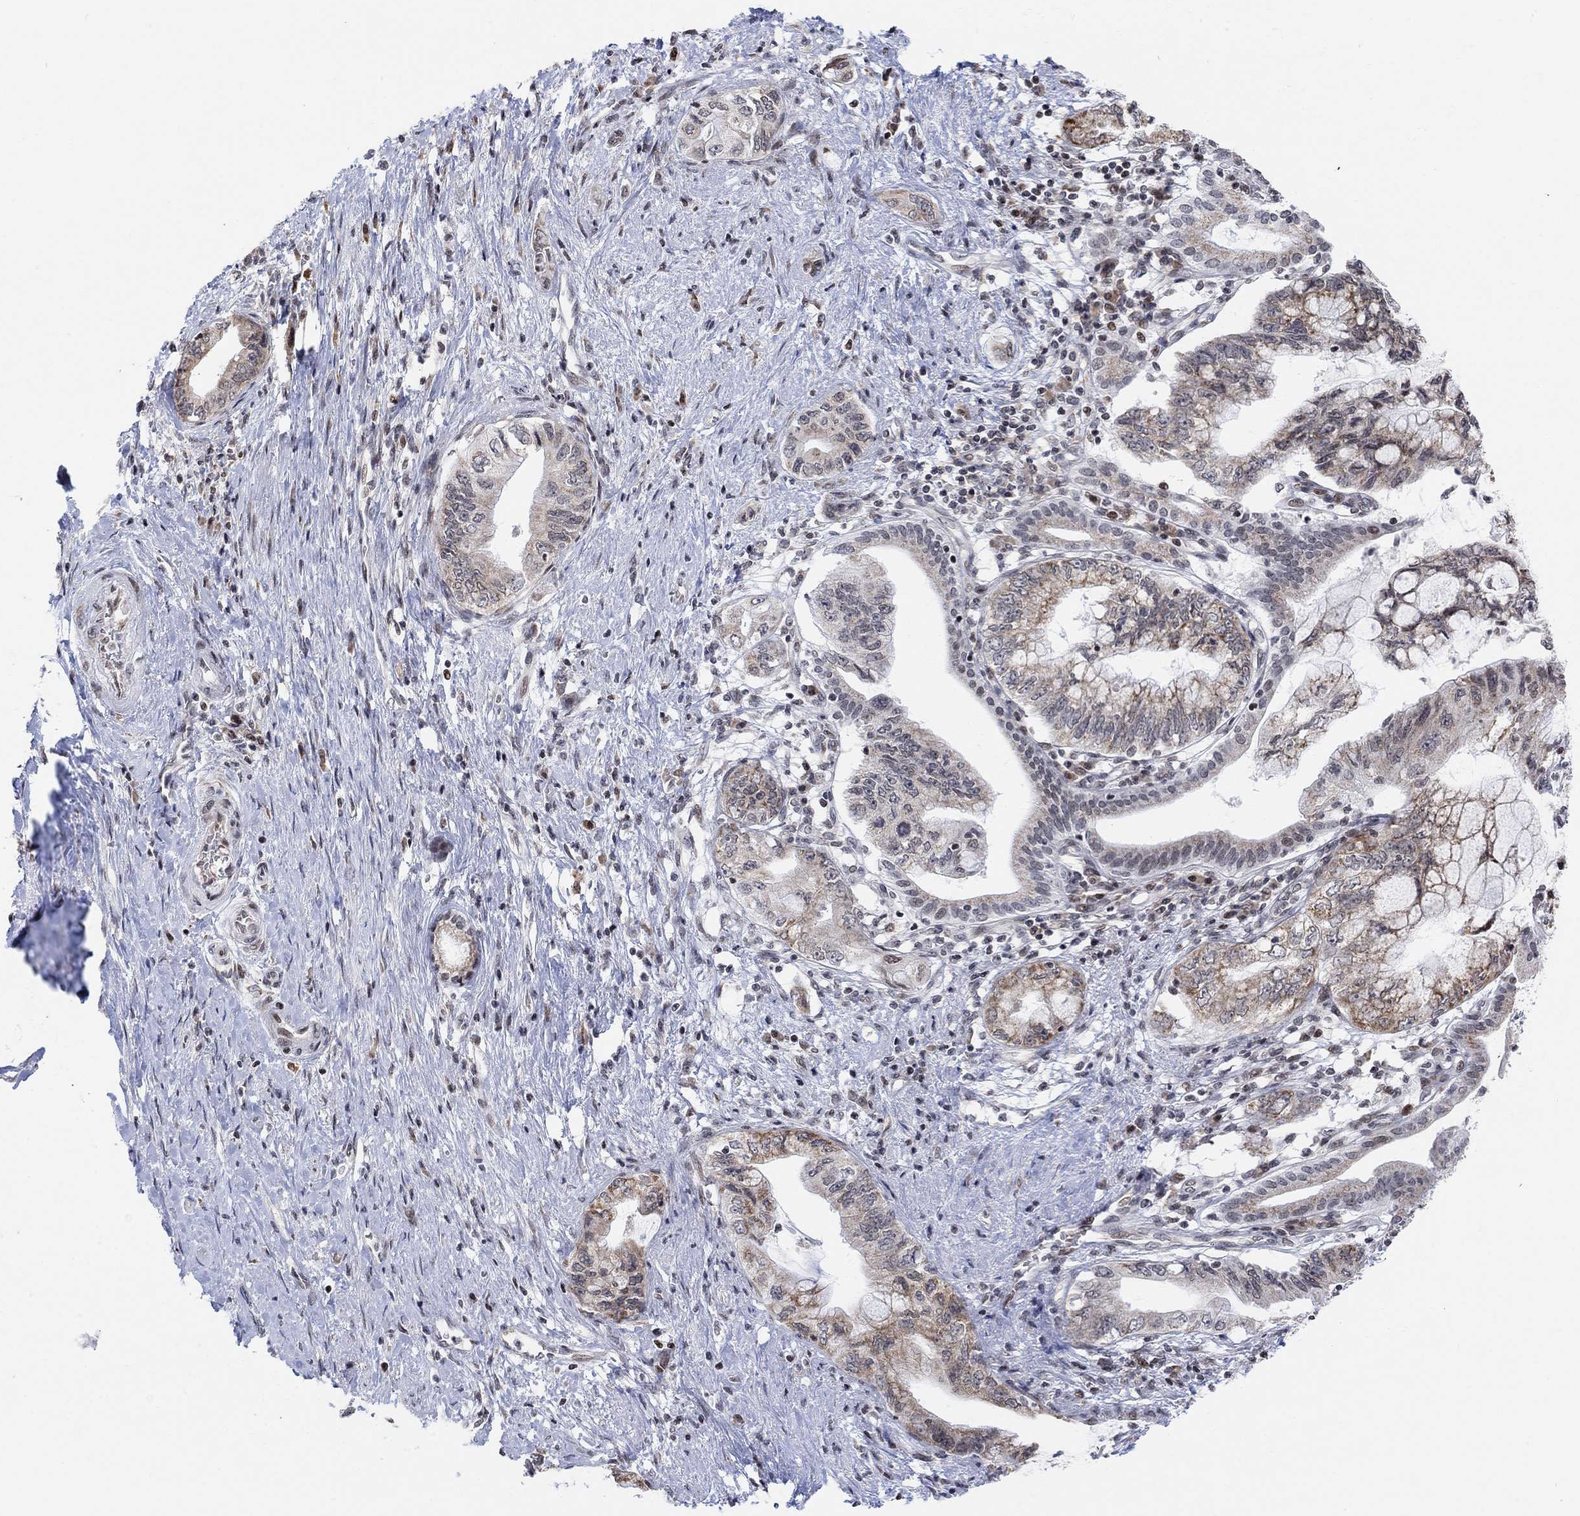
{"staining": {"intensity": "moderate", "quantity": "25%-75%", "location": "cytoplasmic/membranous"}, "tissue": "pancreatic cancer", "cell_type": "Tumor cells", "image_type": "cancer", "snomed": [{"axis": "morphology", "description": "Adenocarcinoma, NOS"}, {"axis": "topography", "description": "Pancreas"}], "caption": "Protein staining exhibits moderate cytoplasmic/membranous positivity in approximately 25%-75% of tumor cells in pancreatic cancer (adenocarcinoma).", "gene": "ABHD14A", "patient": {"sex": "female", "age": 73}}